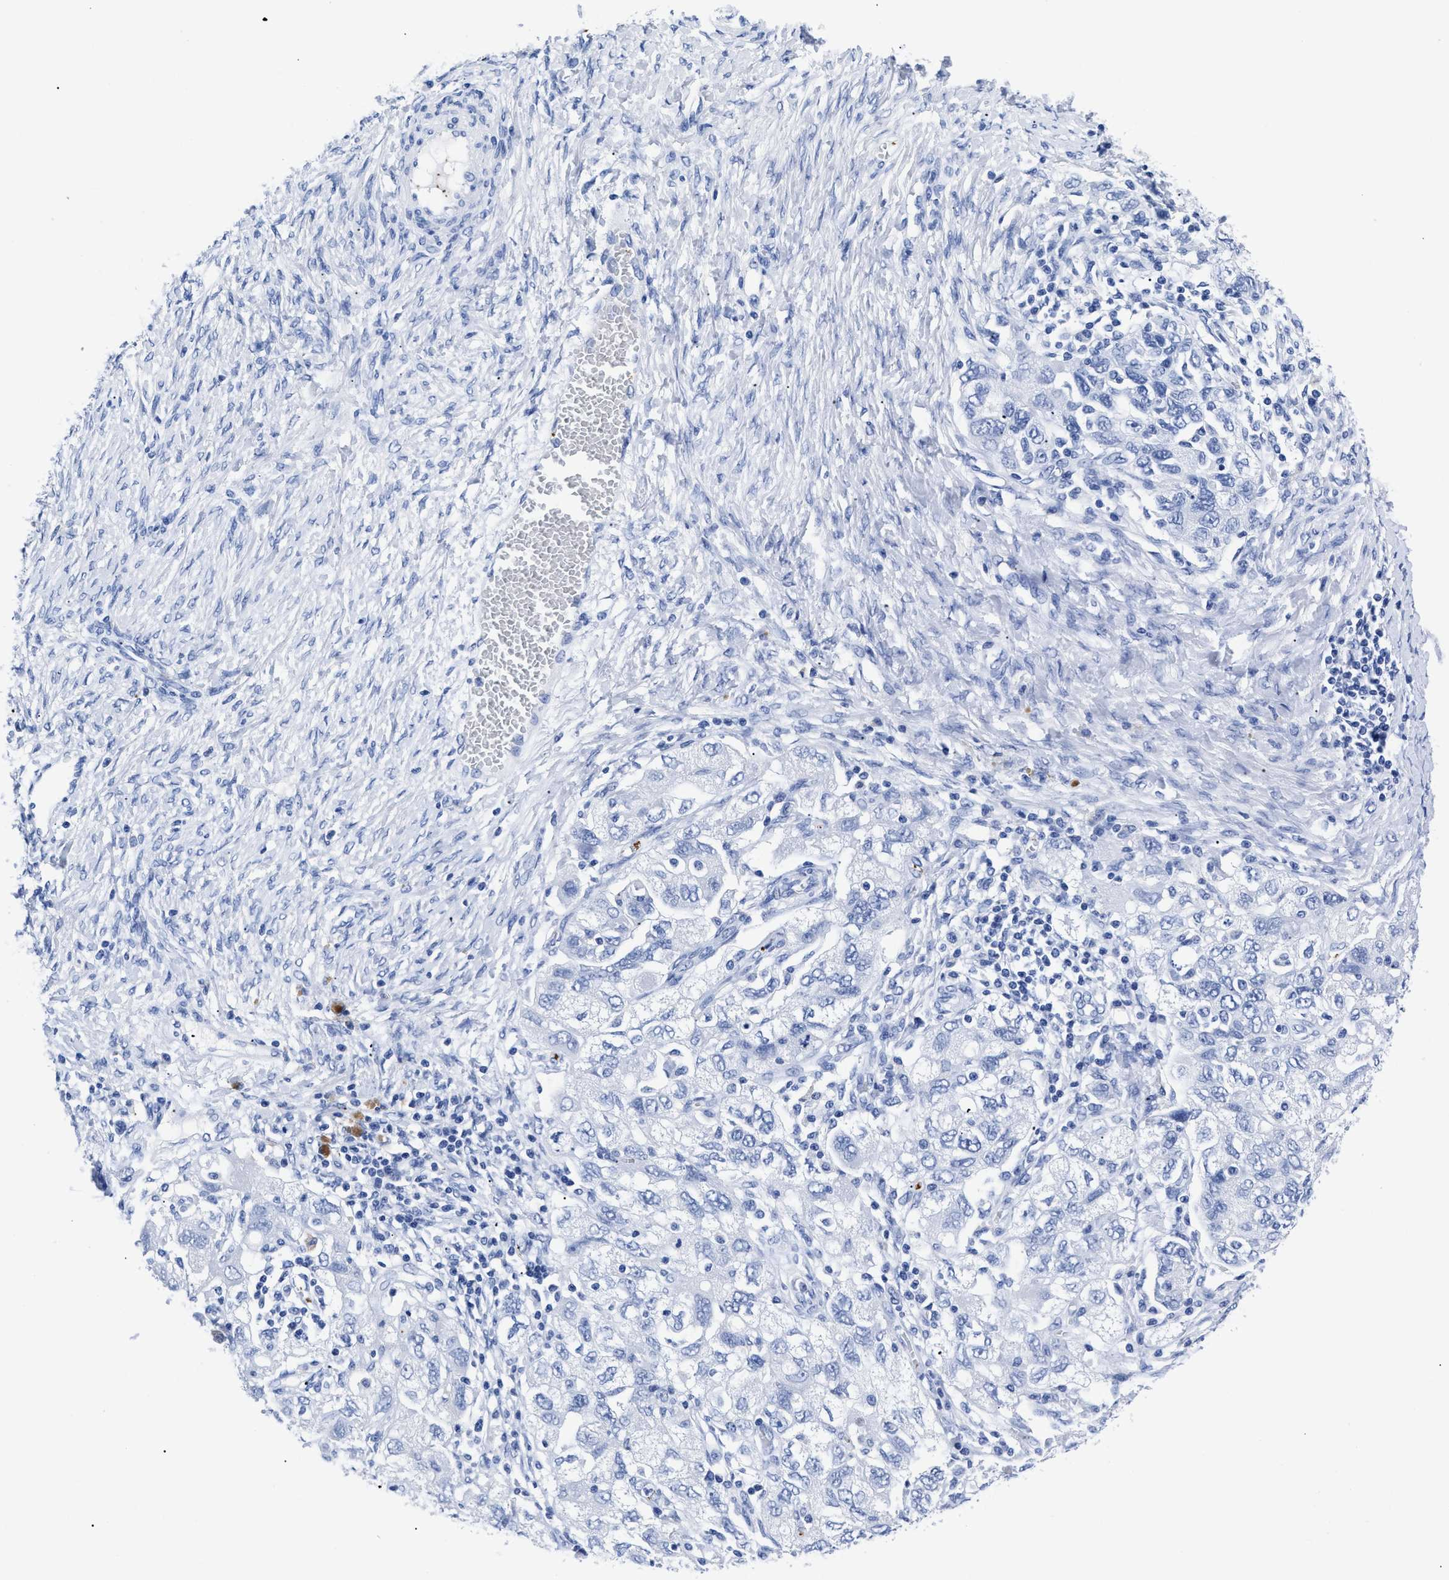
{"staining": {"intensity": "negative", "quantity": "none", "location": "none"}, "tissue": "ovarian cancer", "cell_type": "Tumor cells", "image_type": "cancer", "snomed": [{"axis": "morphology", "description": "Carcinoma, NOS"}, {"axis": "morphology", "description": "Cystadenocarcinoma, serous, NOS"}, {"axis": "topography", "description": "Ovary"}], "caption": "This is an immunohistochemistry micrograph of ovarian cancer (carcinoma). There is no expression in tumor cells.", "gene": "TREML1", "patient": {"sex": "female", "age": 69}}